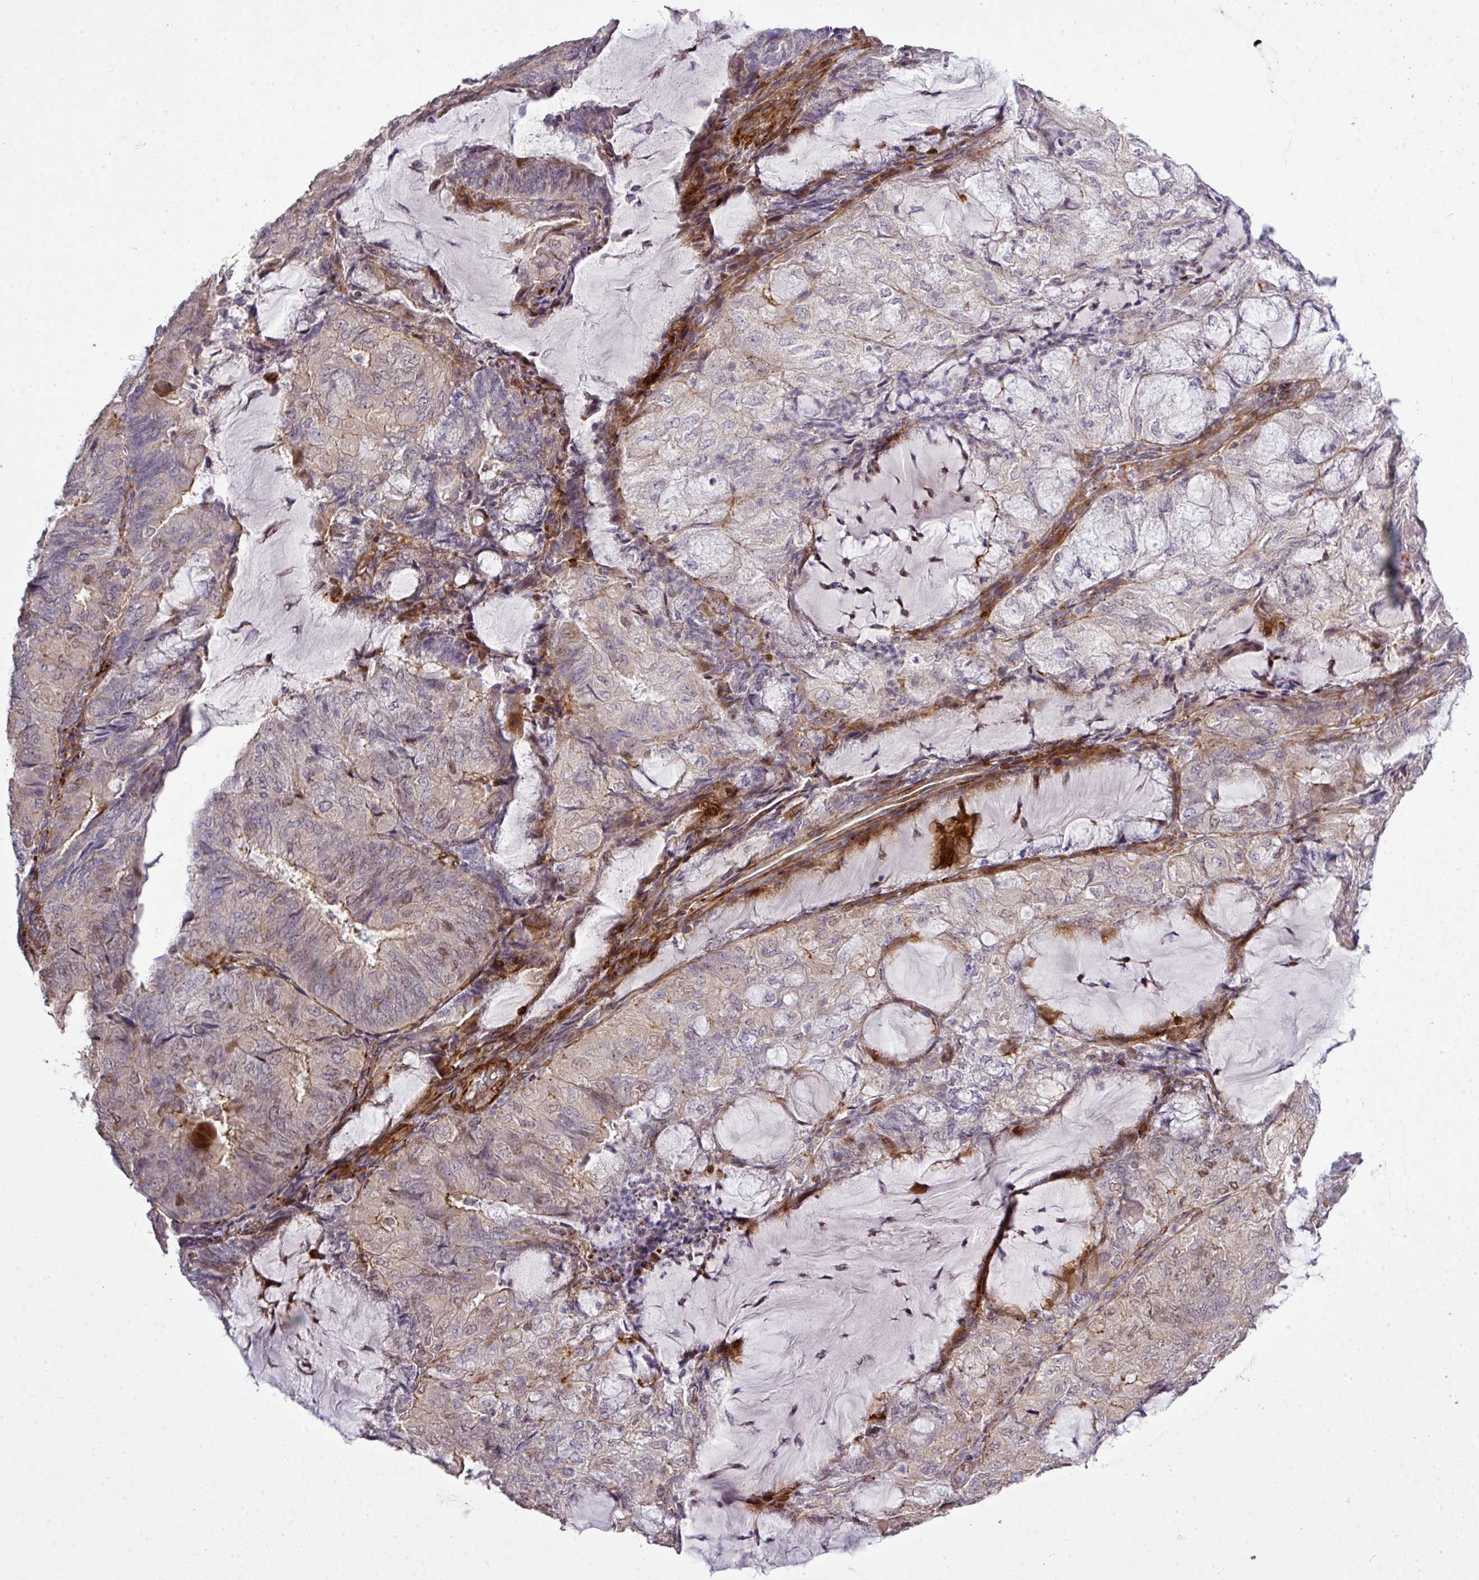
{"staining": {"intensity": "weak", "quantity": "<25%", "location": "cytoplasmic/membranous,nuclear"}, "tissue": "endometrial cancer", "cell_type": "Tumor cells", "image_type": "cancer", "snomed": [{"axis": "morphology", "description": "Adenocarcinoma, NOS"}, {"axis": "topography", "description": "Endometrium"}], "caption": "Tumor cells are negative for protein expression in human adenocarcinoma (endometrial).", "gene": "TPRA1", "patient": {"sex": "female", "age": 81}}